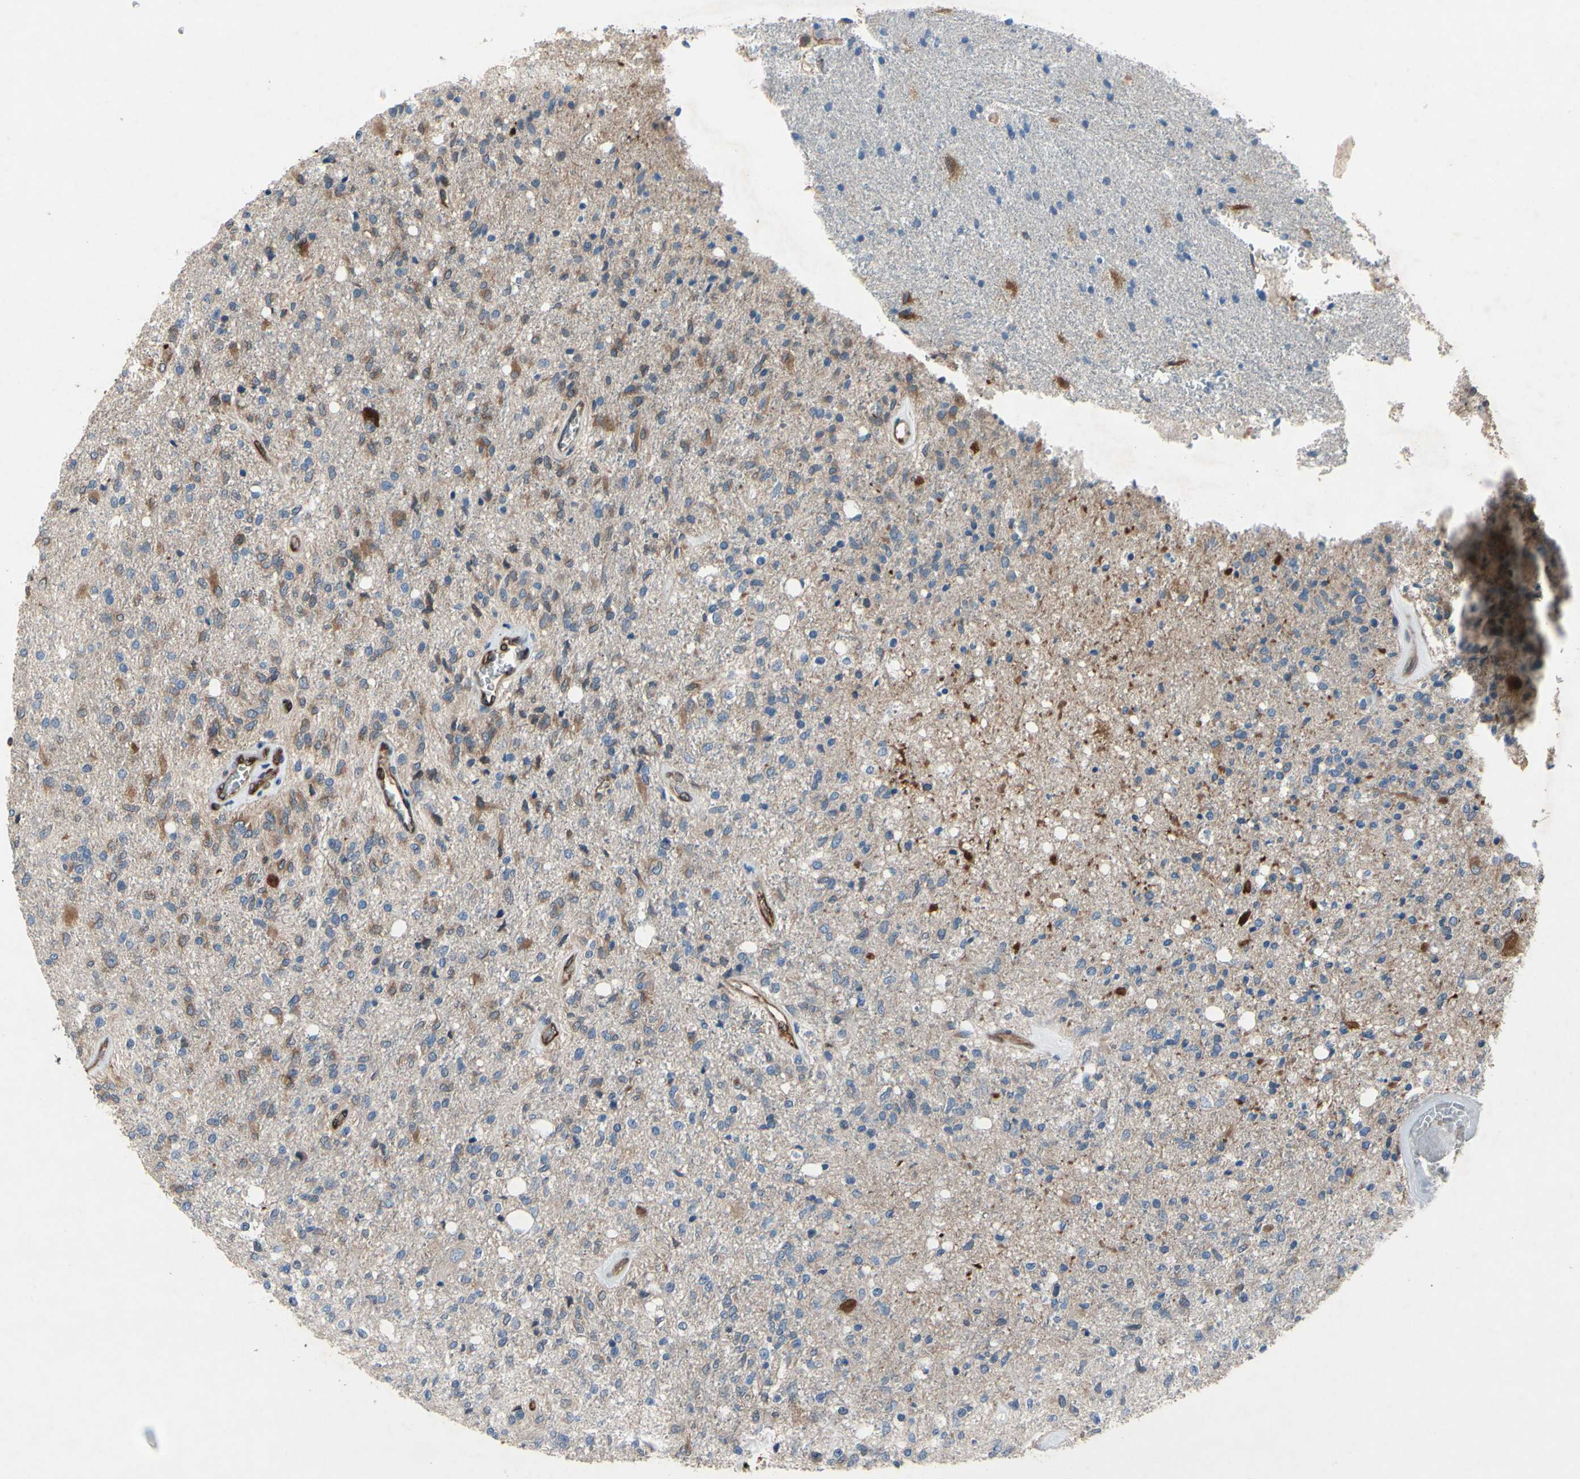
{"staining": {"intensity": "moderate", "quantity": "<25%", "location": "cytoplasmic/membranous"}, "tissue": "glioma", "cell_type": "Tumor cells", "image_type": "cancer", "snomed": [{"axis": "morphology", "description": "Normal tissue, NOS"}, {"axis": "morphology", "description": "Glioma, malignant, High grade"}, {"axis": "topography", "description": "Cerebral cortex"}], "caption": "Glioma tissue shows moderate cytoplasmic/membranous expression in approximately <25% of tumor cells", "gene": "PRXL2A", "patient": {"sex": "male", "age": 77}}